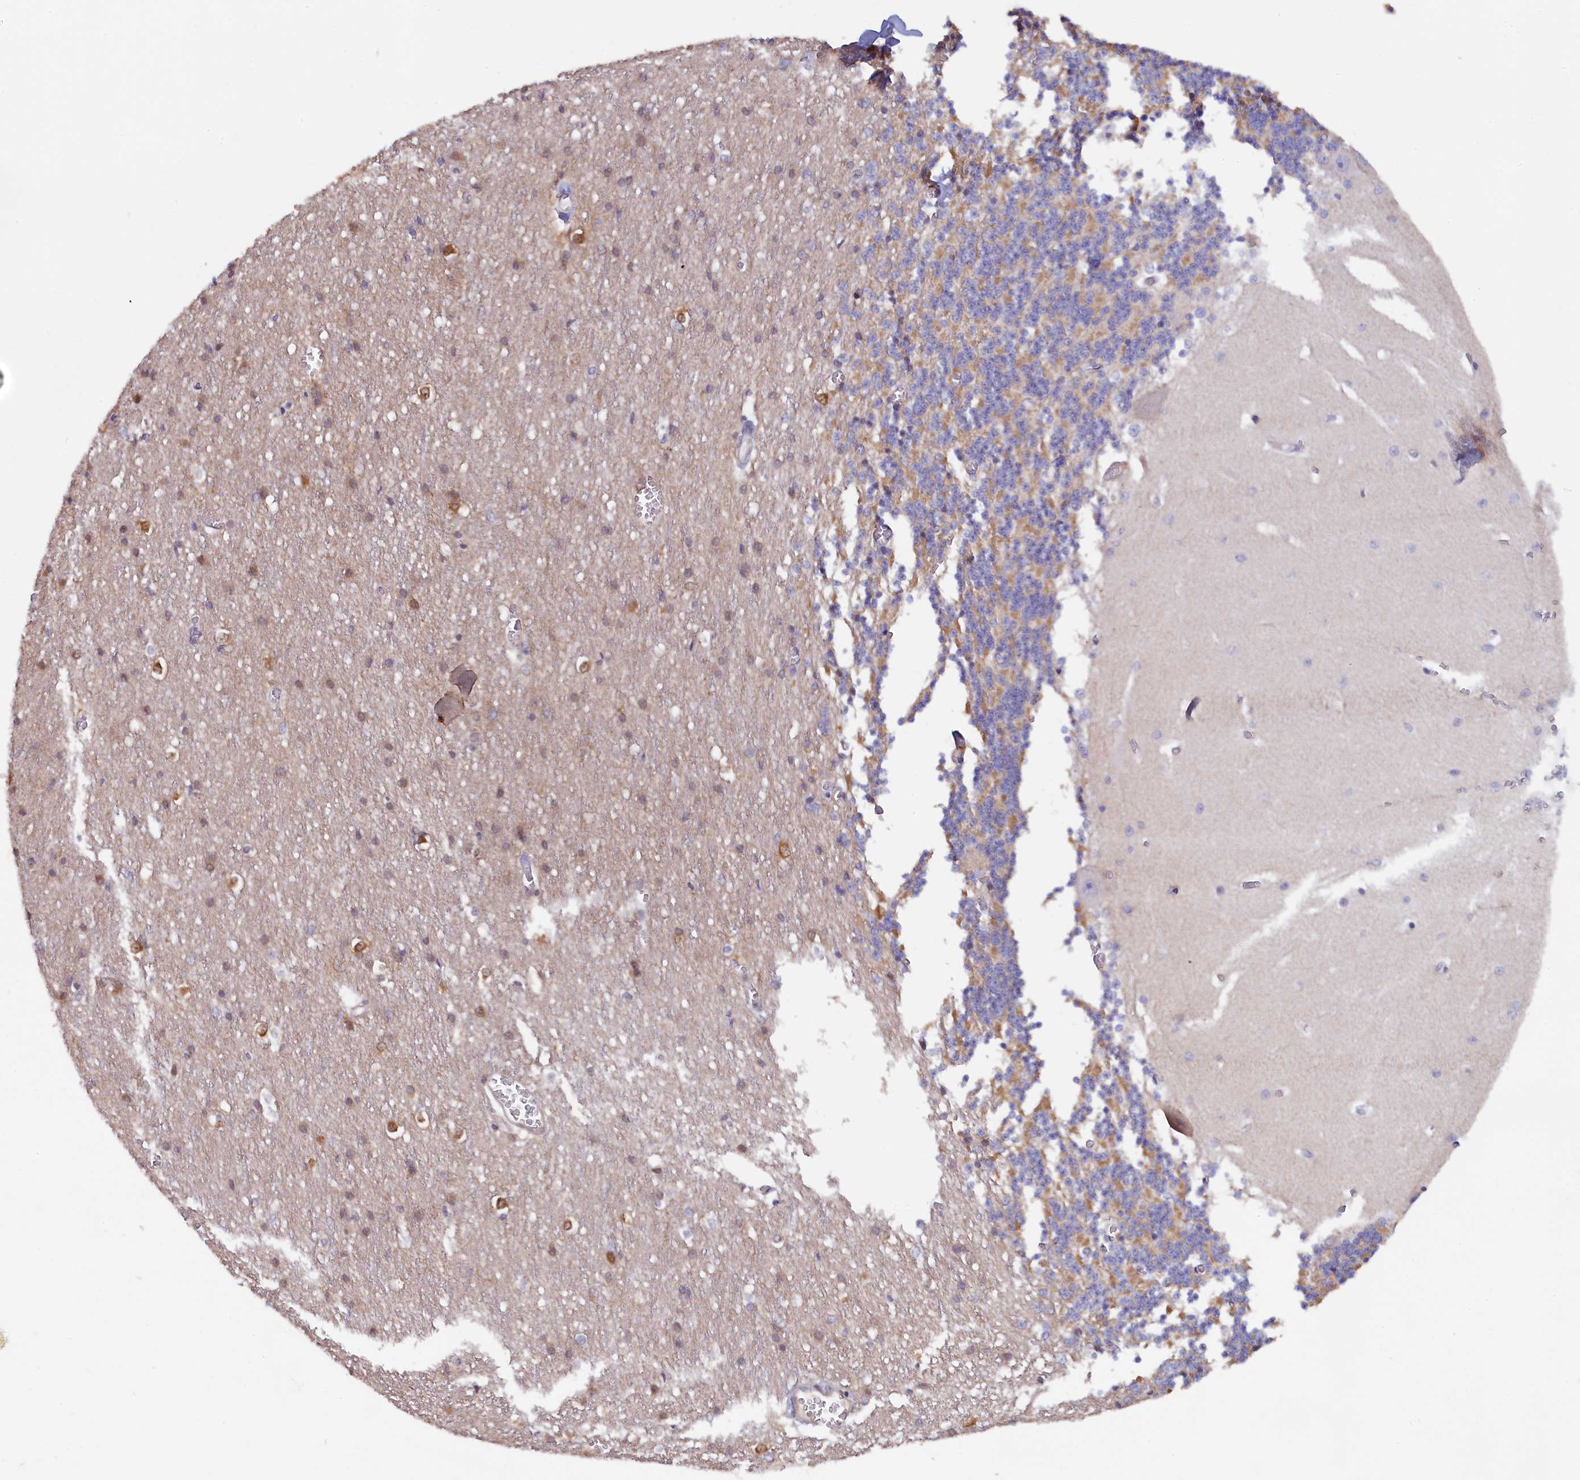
{"staining": {"intensity": "negative", "quantity": "none", "location": "none"}, "tissue": "cerebellum", "cell_type": "Cells in granular layer", "image_type": "normal", "snomed": [{"axis": "morphology", "description": "Normal tissue, NOS"}, {"axis": "topography", "description": "Cerebellum"}], "caption": "A high-resolution image shows immunohistochemistry staining of unremarkable cerebellum, which shows no significant expression in cells in granular layer.", "gene": "JPT2", "patient": {"sex": "male", "age": 37}}